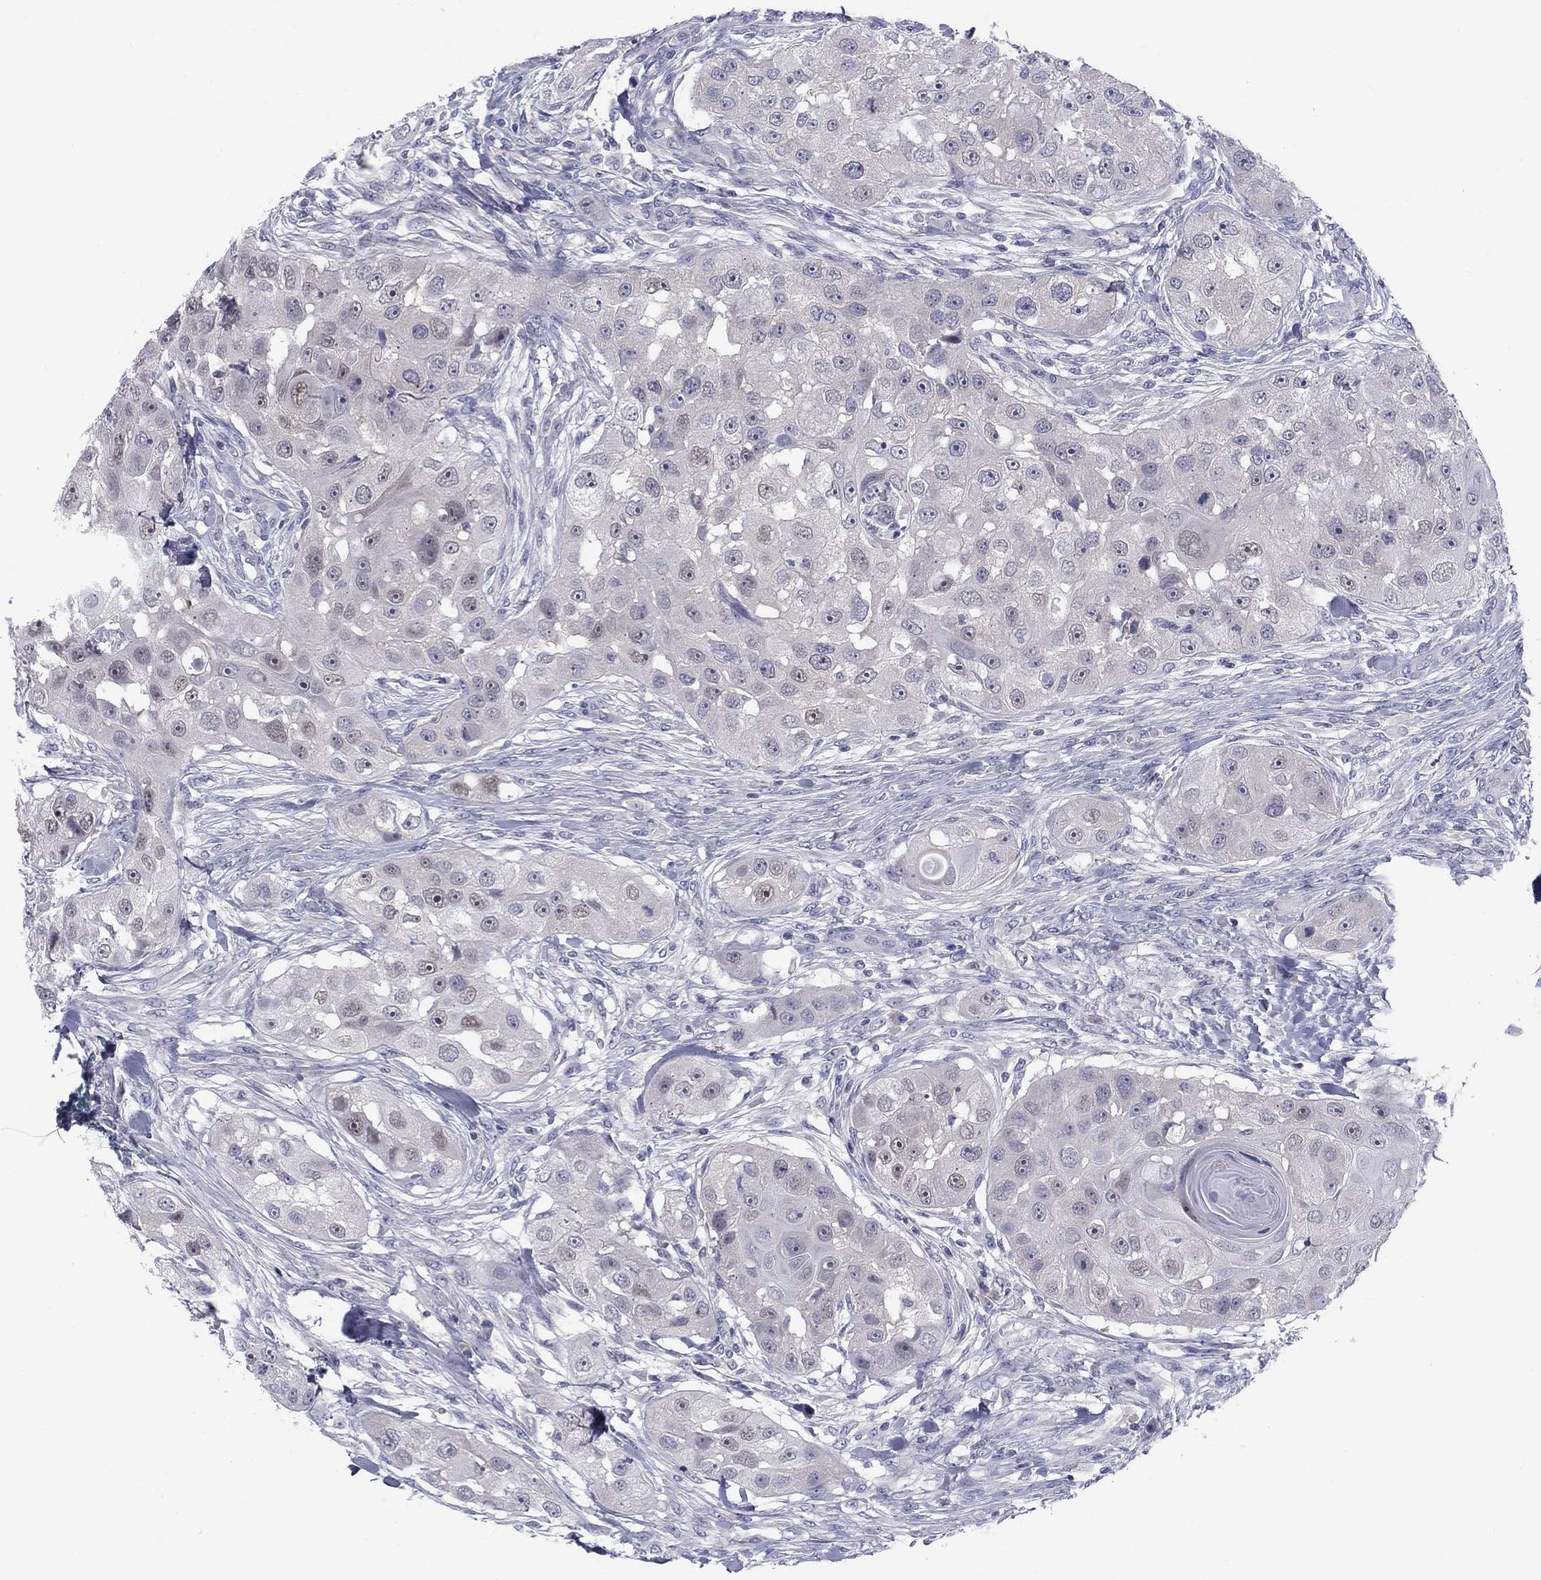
{"staining": {"intensity": "negative", "quantity": "none", "location": "none"}, "tissue": "head and neck cancer", "cell_type": "Tumor cells", "image_type": "cancer", "snomed": [{"axis": "morphology", "description": "Squamous cell carcinoma, NOS"}, {"axis": "topography", "description": "Head-Neck"}], "caption": "Immunohistochemical staining of head and neck cancer shows no significant expression in tumor cells.", "gene": "CACNA1A", "patient": {"sex": "male", "age": 51}}